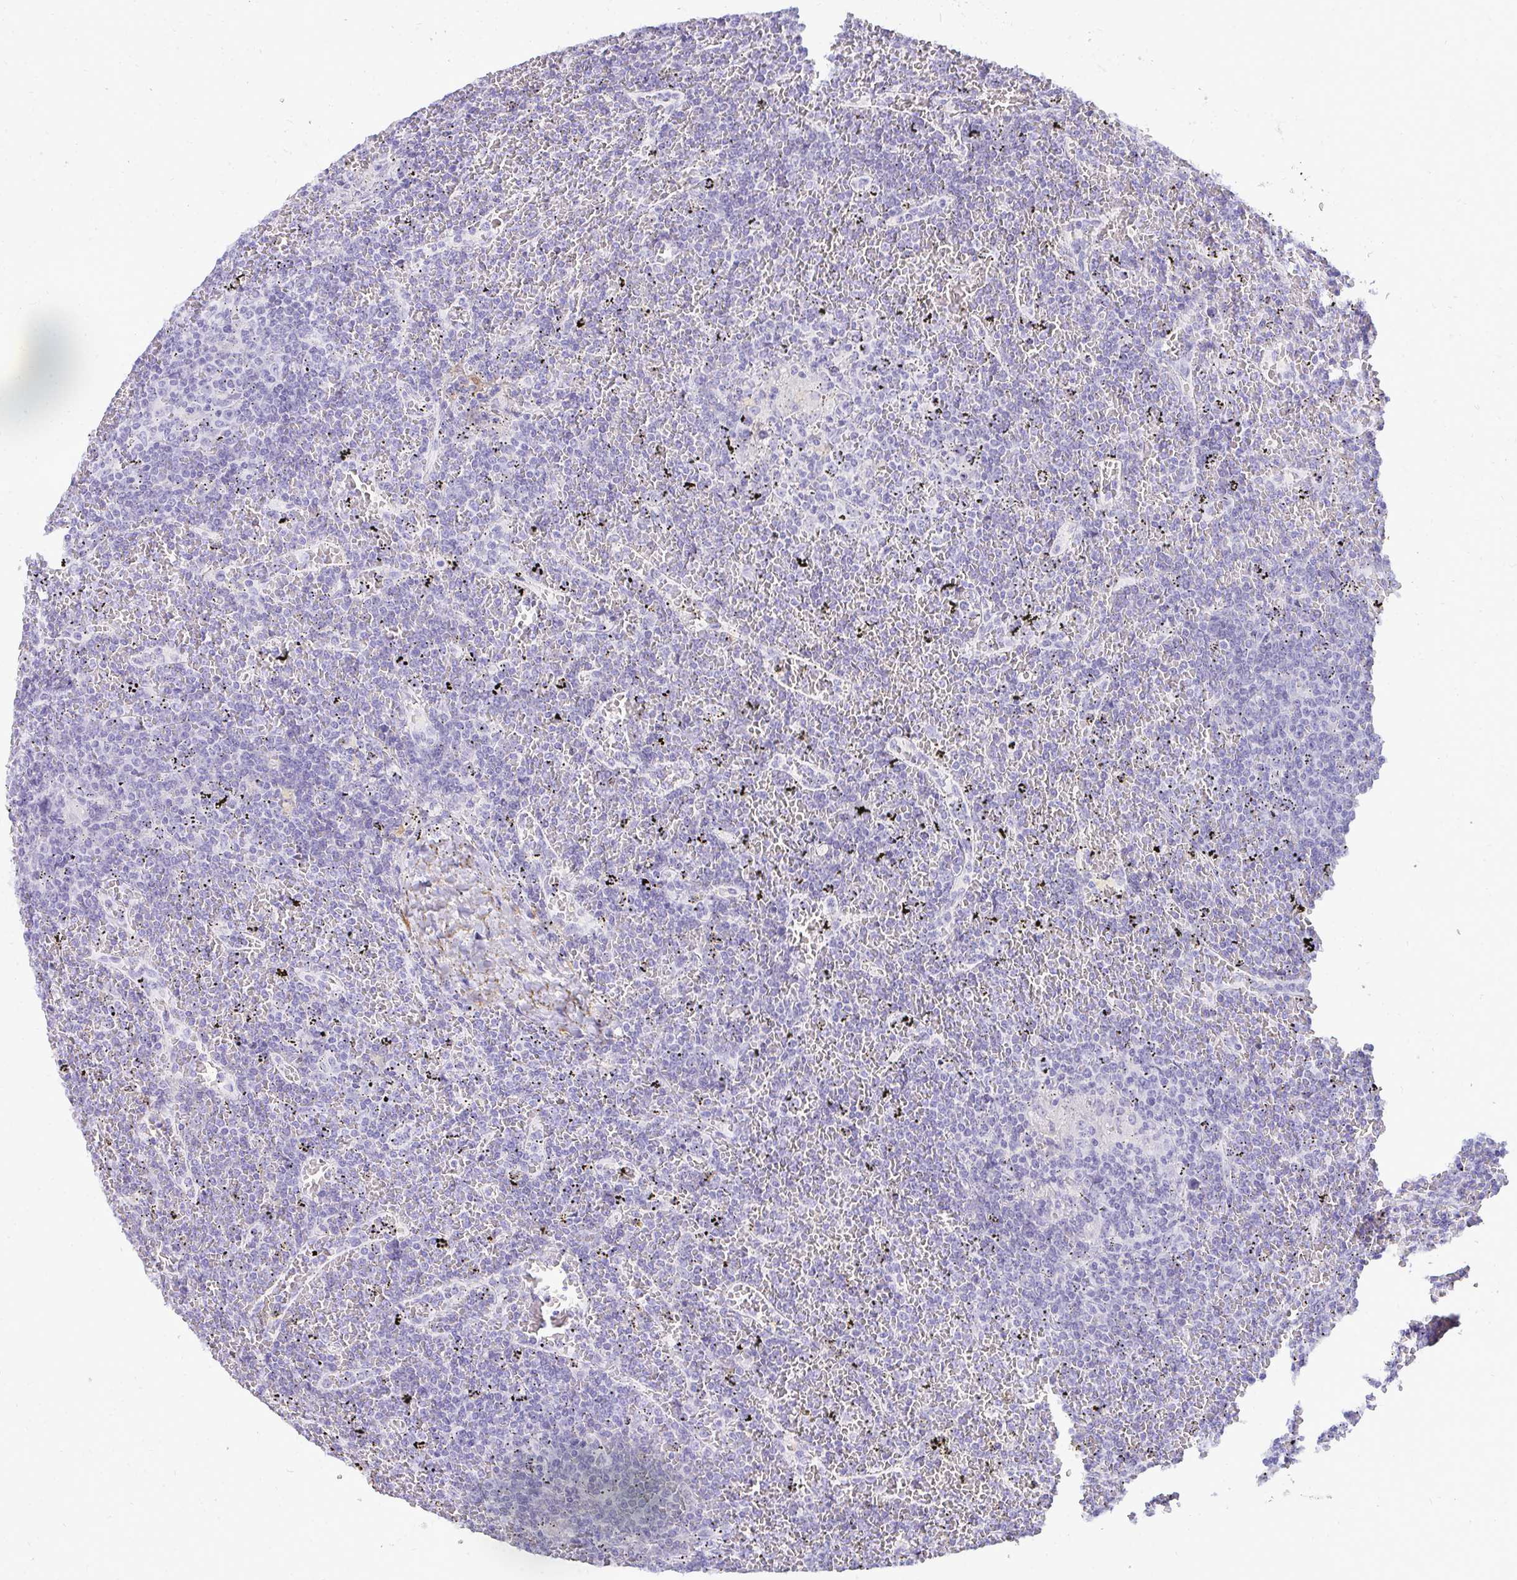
{"staining": {"intensity": "negative", "quantity": "none", "location": "none"}, "tissue": "lymphoma", "cell_type": "Tumor cells", "image_type": "cancer", "snomed": [{"axis": "morphology", "description": "Malignant lymphoma, non-Hodgkin's type, Low grade"}, {"axis": "topography", "description": "Spleen"}], "caption": "Low-grade malignant lymphoma, non-Hodgkin's type was stained to show a protein in brown. There is no significant staining in tumor cells. (Stains: DAB immunohistochemistry (IHC) with hematoxylin counter stain, Microscopy: brightfield microscopy at high magnification).", "gene": "HSPB6", "patient": {"sex": "female", "age": 19}}